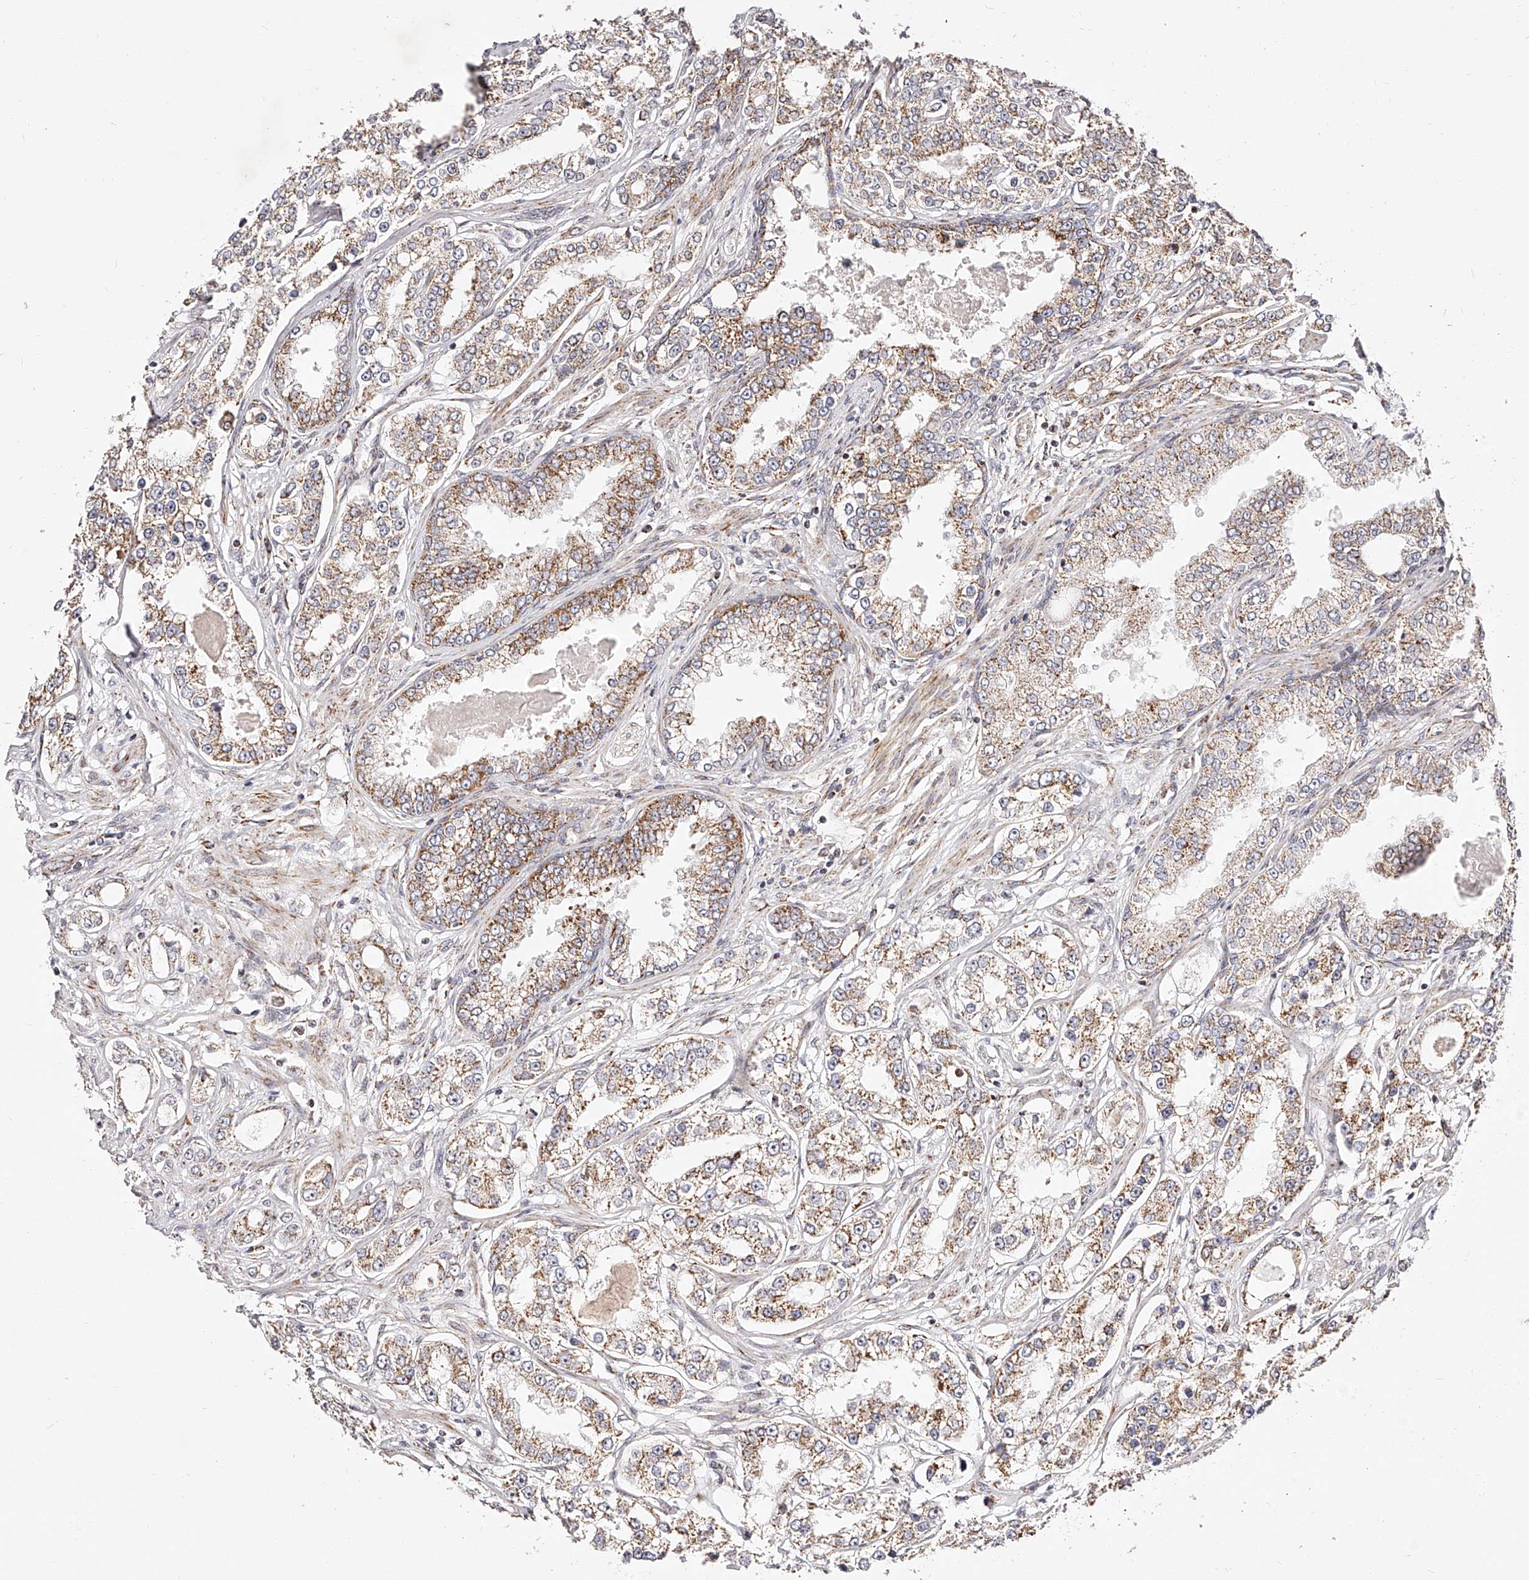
{"staining": {"intensity": "moderate", "quantity": ">75%", "location": "cytoplasmic/membranous"}, "tissue": "prostate cancer", "cell_type": "Tumor cells", "image_type": "cancer", "snomed": [{"axis": "morphology", "description": "Normal tissue, NOS"}, {"axis": "morphology", "description": "Adenocarcinoma, High grade"}, {"axis": "topography", "description": "Prostate"}], "caption": "Brown immunohistochemical staining in human adenocarcinoma (high-grade) (prostate) shows moderate cytoplasmic/membranous staining in about >75% of tumor cells. The staining was performed using DAB (3,3'-diaminobenzidine), with brown indicating positive protein expression. Nuclei are stained blue with hematoxylin.", "gene": "NDUFV3", "patient": {"sex": "male", "age": 83}}